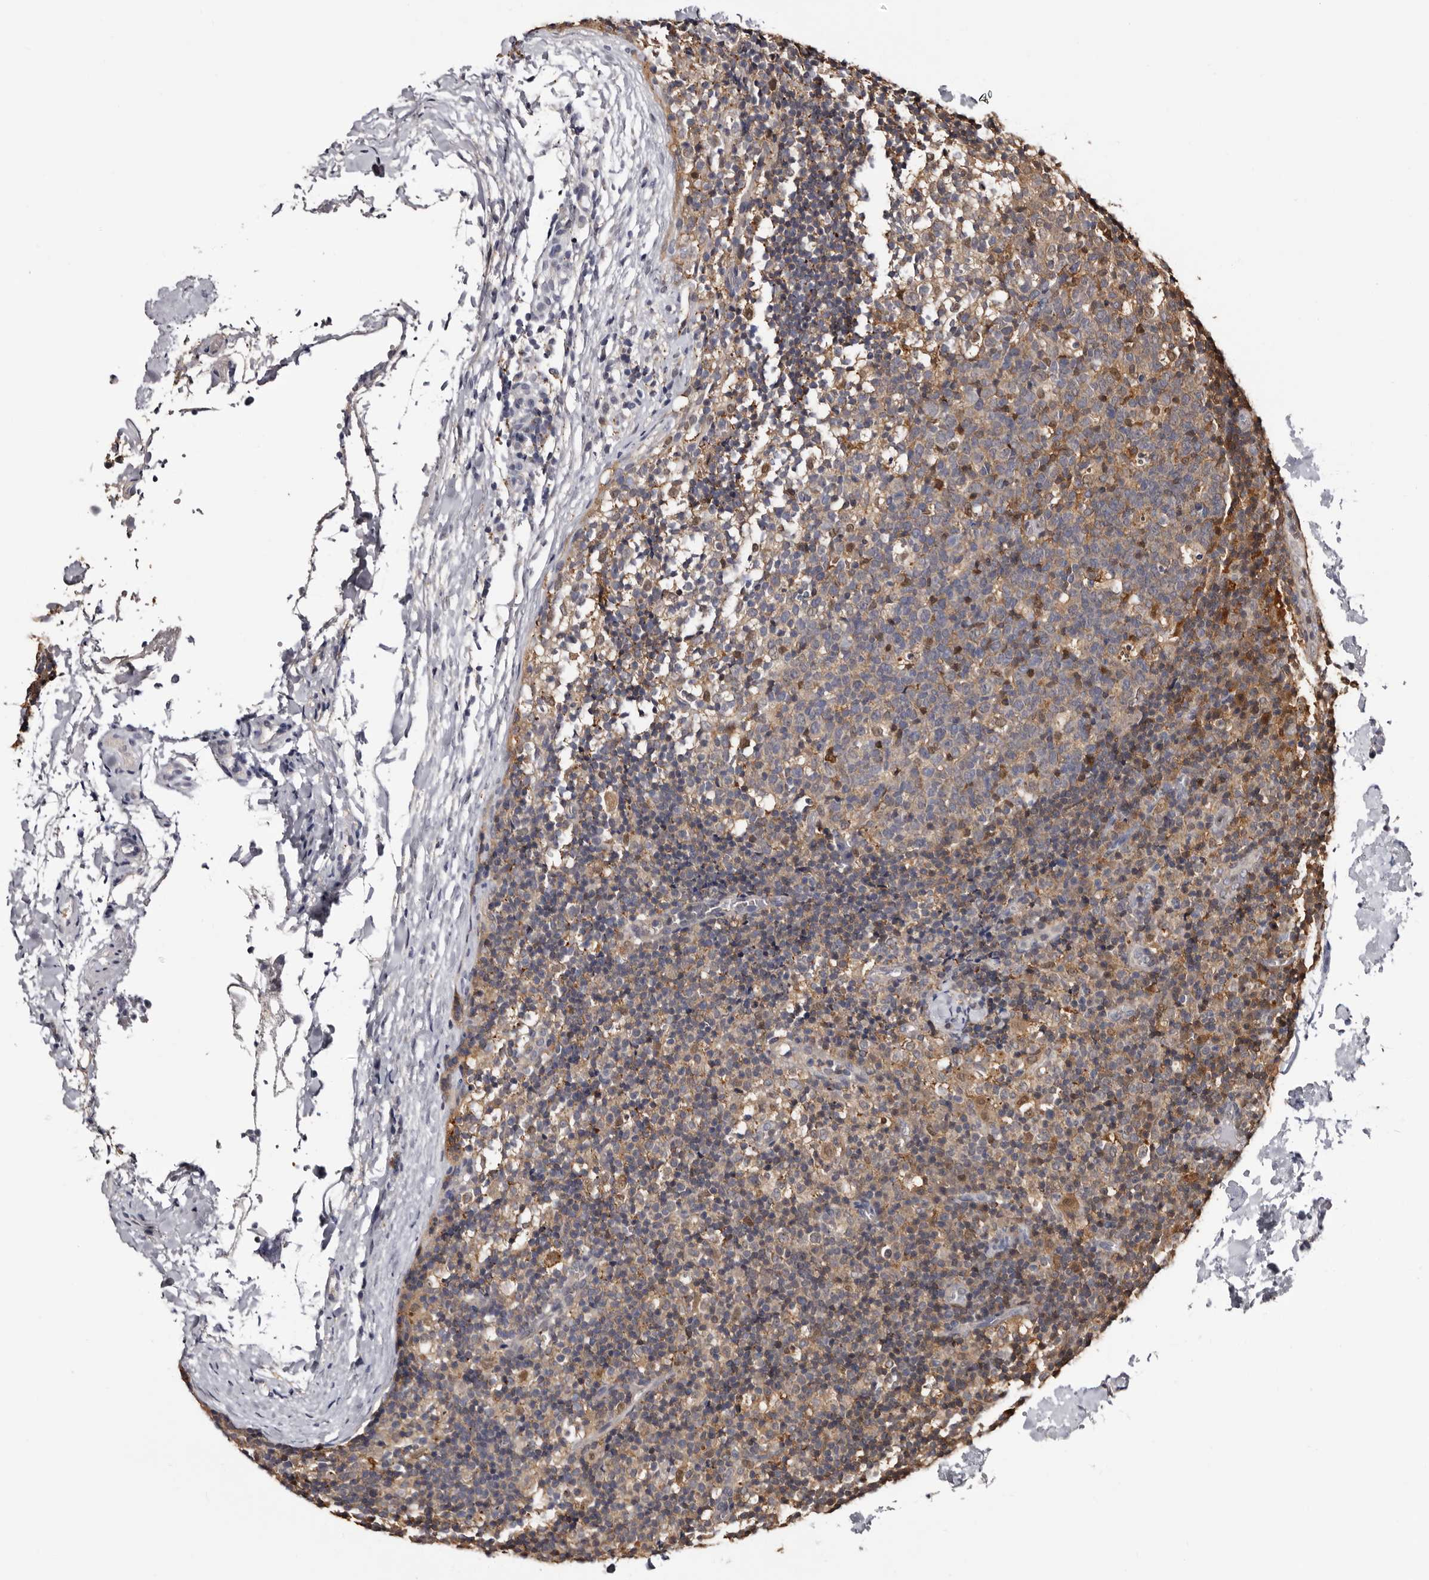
{"staining": {"intensity": "moderate", "quantity": "25%-75%", "location": "cytoplasmic/membranous"}, "tissue": "lymph node", "cell_type": "Germinal center cells", "image_type": "normal", "snomed": [{"axis": "morphology", "description": "Normal tissue, NOS"}, {"axis": "morphology", "description": "Inflammation, NOS"}, {"axis": "topography", "description": "Lymph node"}], "caption": "Immunohistochemical staining of benign human lymph node displays medium levels of moderate cytoplasmic/membranous staining in about 25%-75% of germinal center cells.", "gene": "DNPH1", "patient": {"sex": "male", "age": 55}}